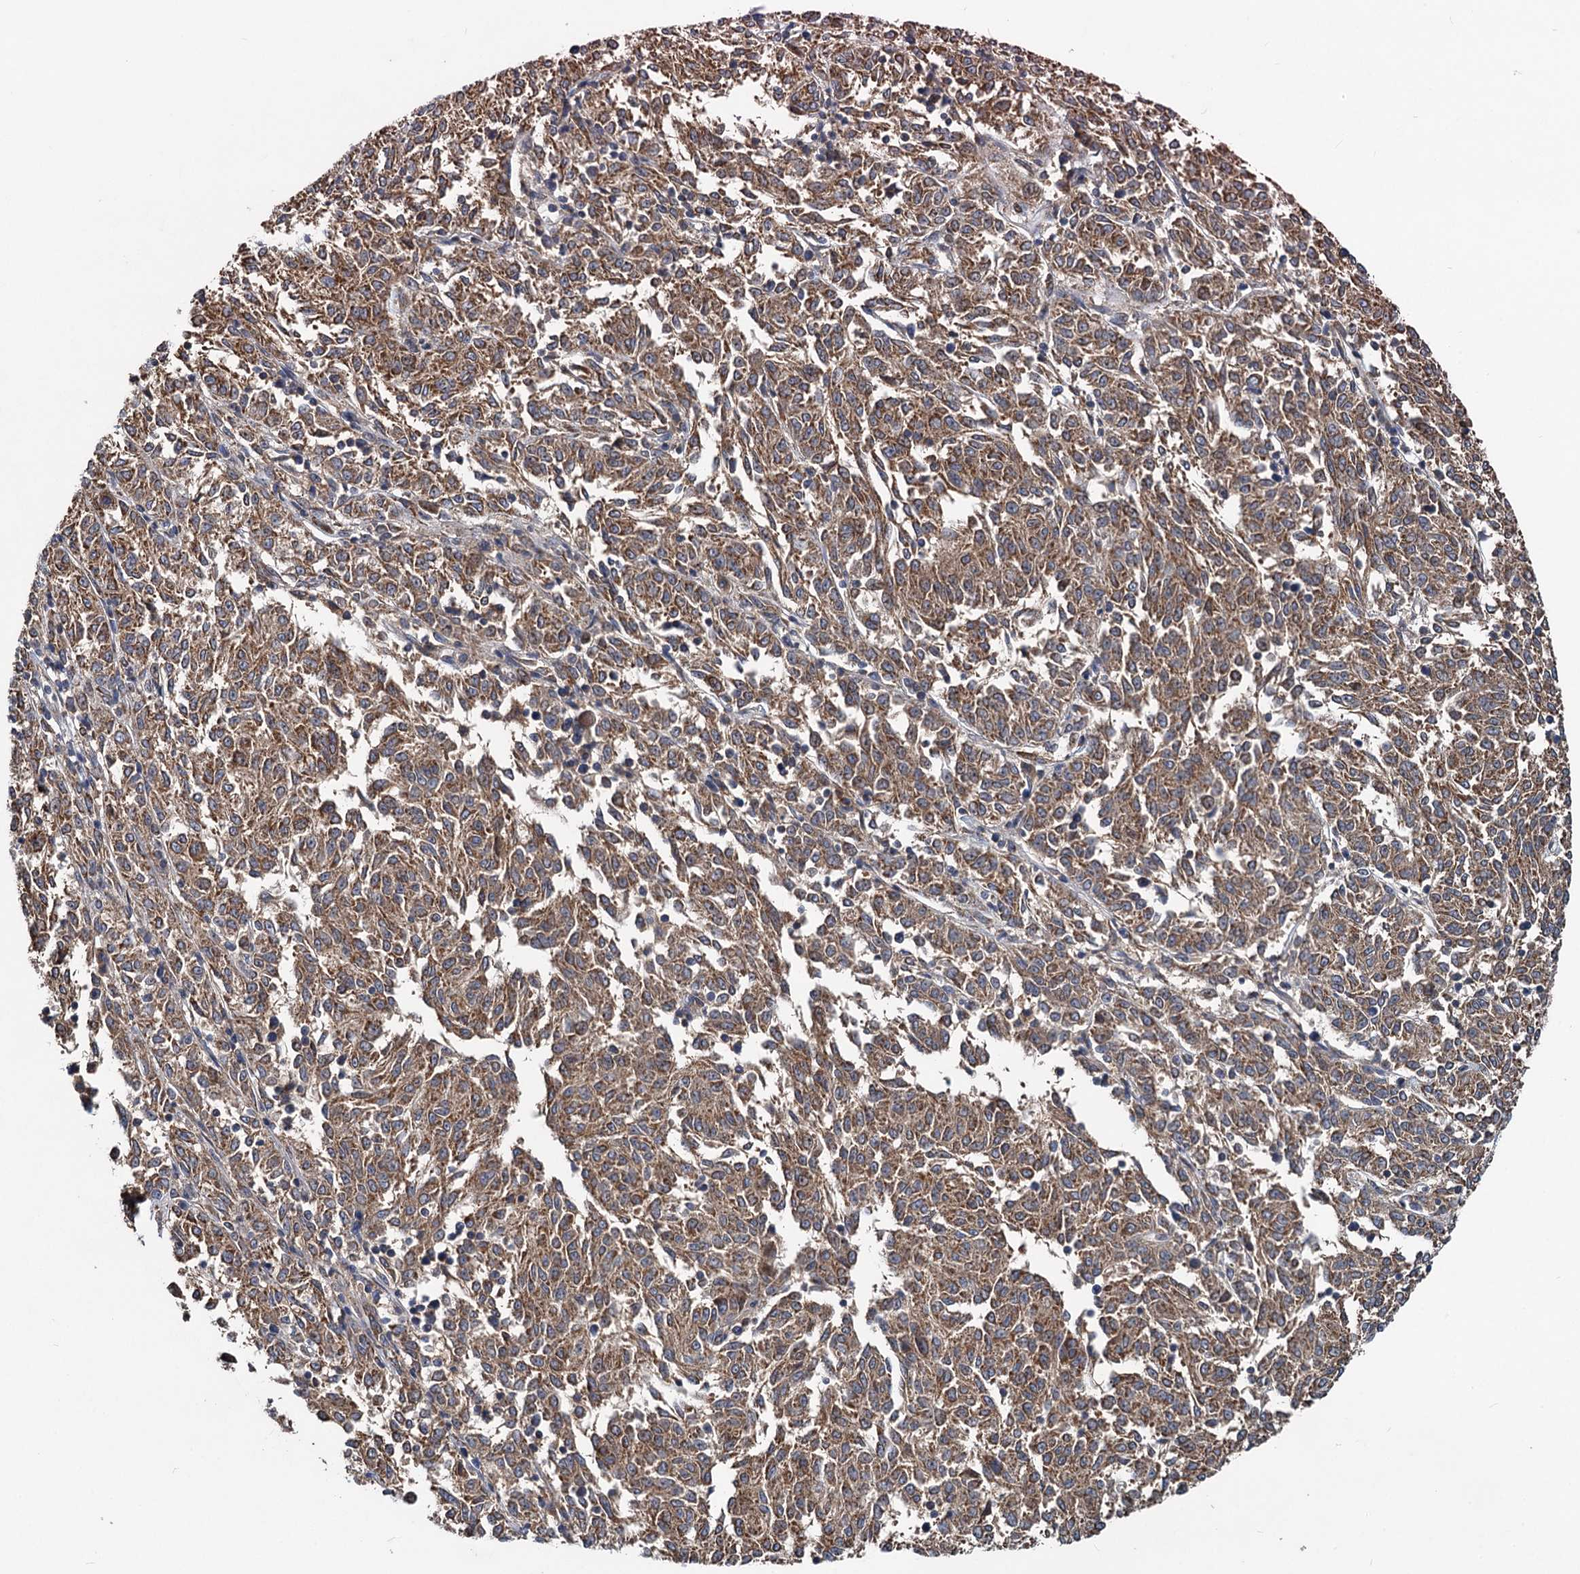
{"staining": {"intensity": "moderate", "quantity": ">75%", "location": "cytoplasmic/membranous"}, "tissue": "melanoma", "cell_type": "Tumor cells", "image_type": "cancer", "snomed": [{"axis": "morphology", "description": "Malignant melanoma, NOS"}, {"axis": "topography", "description": "Skin"}], "caption": "The immunohistochemical stain labels moderate cytoplasmic/membranous positivity in tumor cells of malignant melanoma tissue. The staining was performed using DAB (3,3'-diaminobenzidine), with brown indicating positive protein expression. Nuclei are stained blue with hematoxylin.", "gene": "OTUB1", "patient": {"sex": "female", "age": 72}}